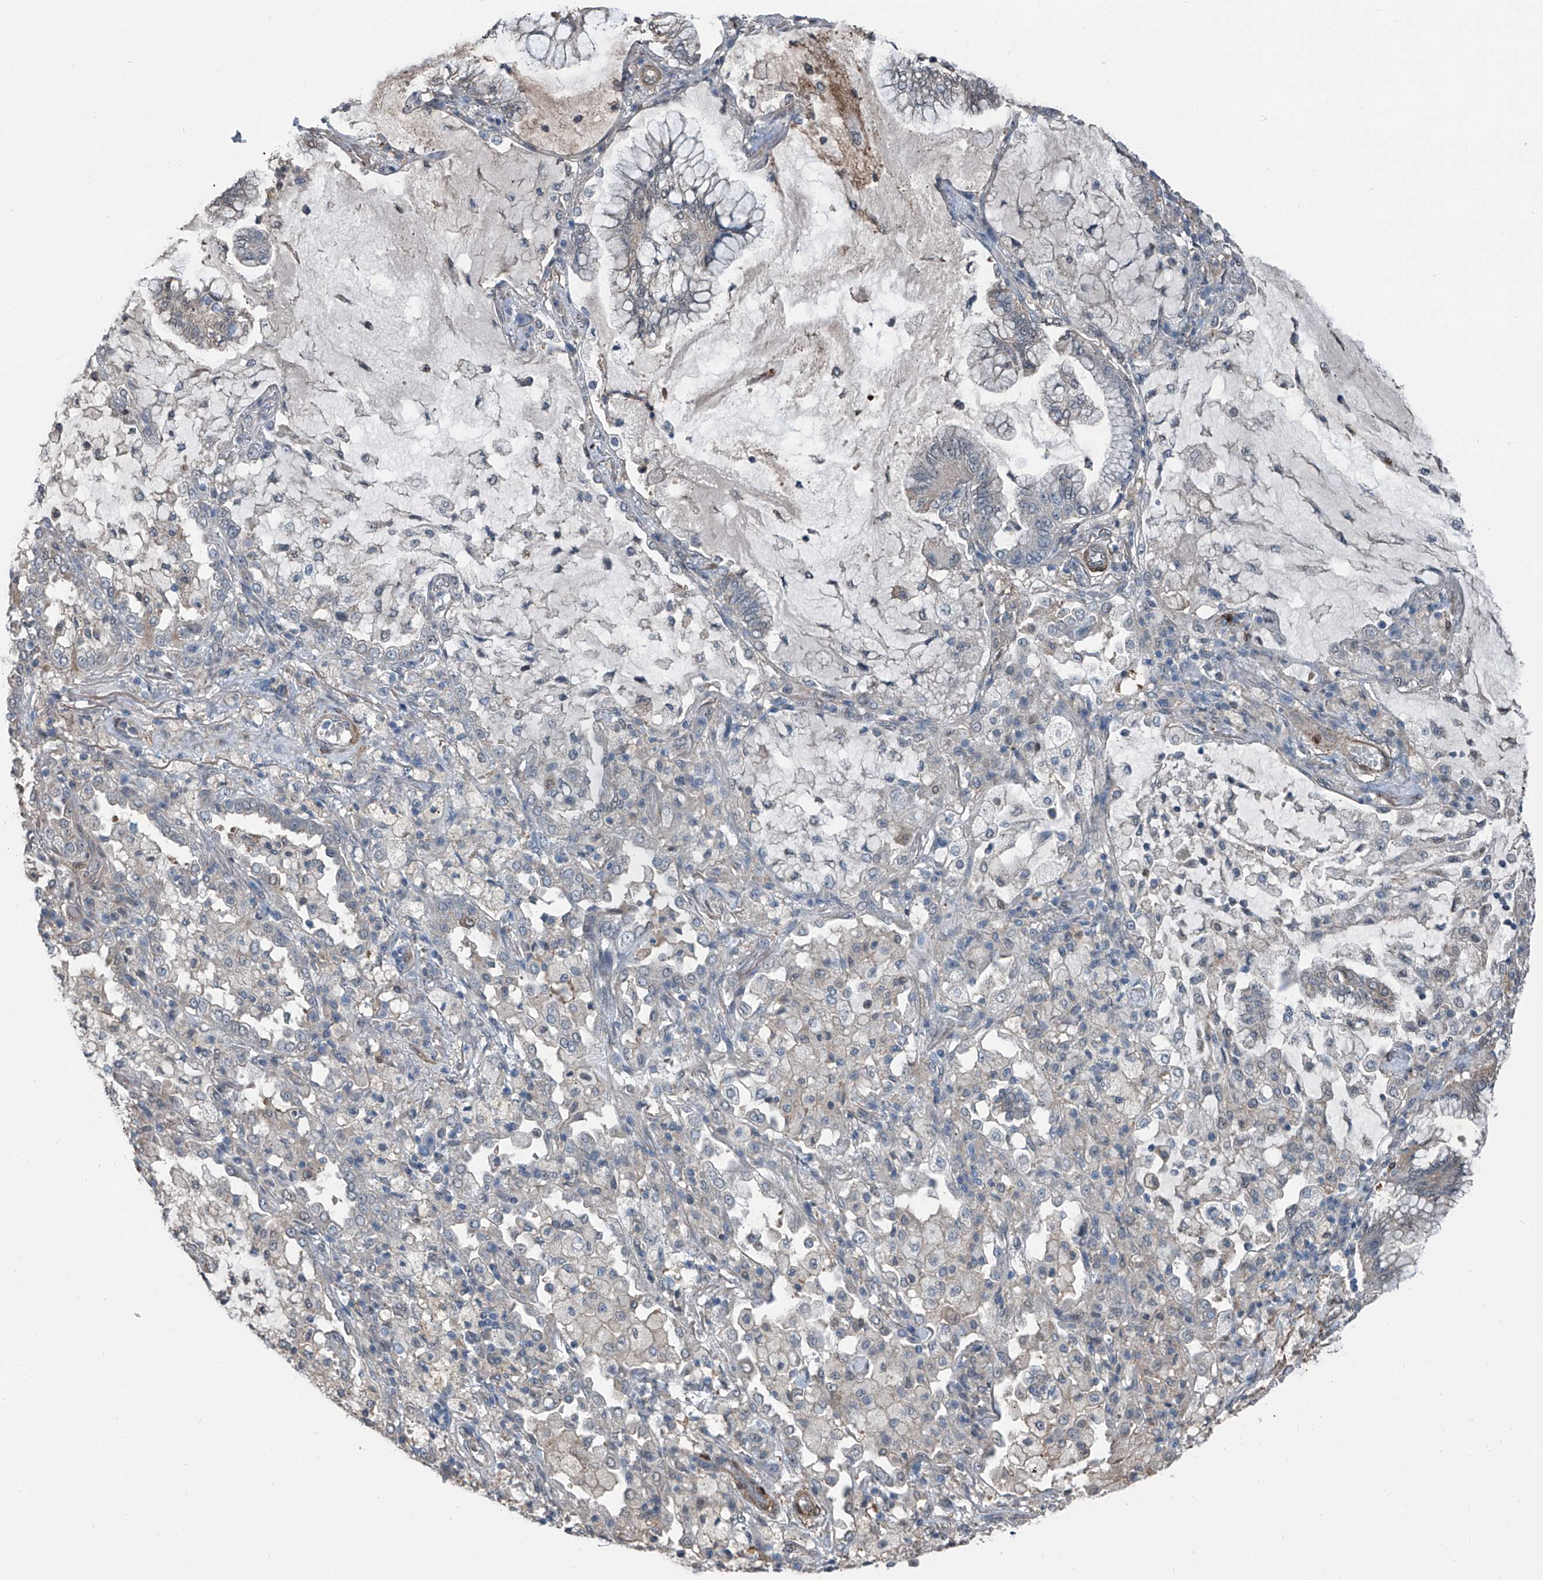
{"staining": {"intensity": "negative", "quantity": "none", "location": "none"}, "tissue": "lung cancer", "cell_type": "Tumor cells", "image_type": "cancer", "snomed": [{"axis": "morphology", "description": "Adenocarcinoma, NOS"}, {"axis": "topography", "description": "Lung"}], "caption": "Photomicrograph shows no significant protein positivity in tumor cells of lung adenocarcinoma.", "gene": "HSPA6", "patient": {"sex": "female", "age": 70}}